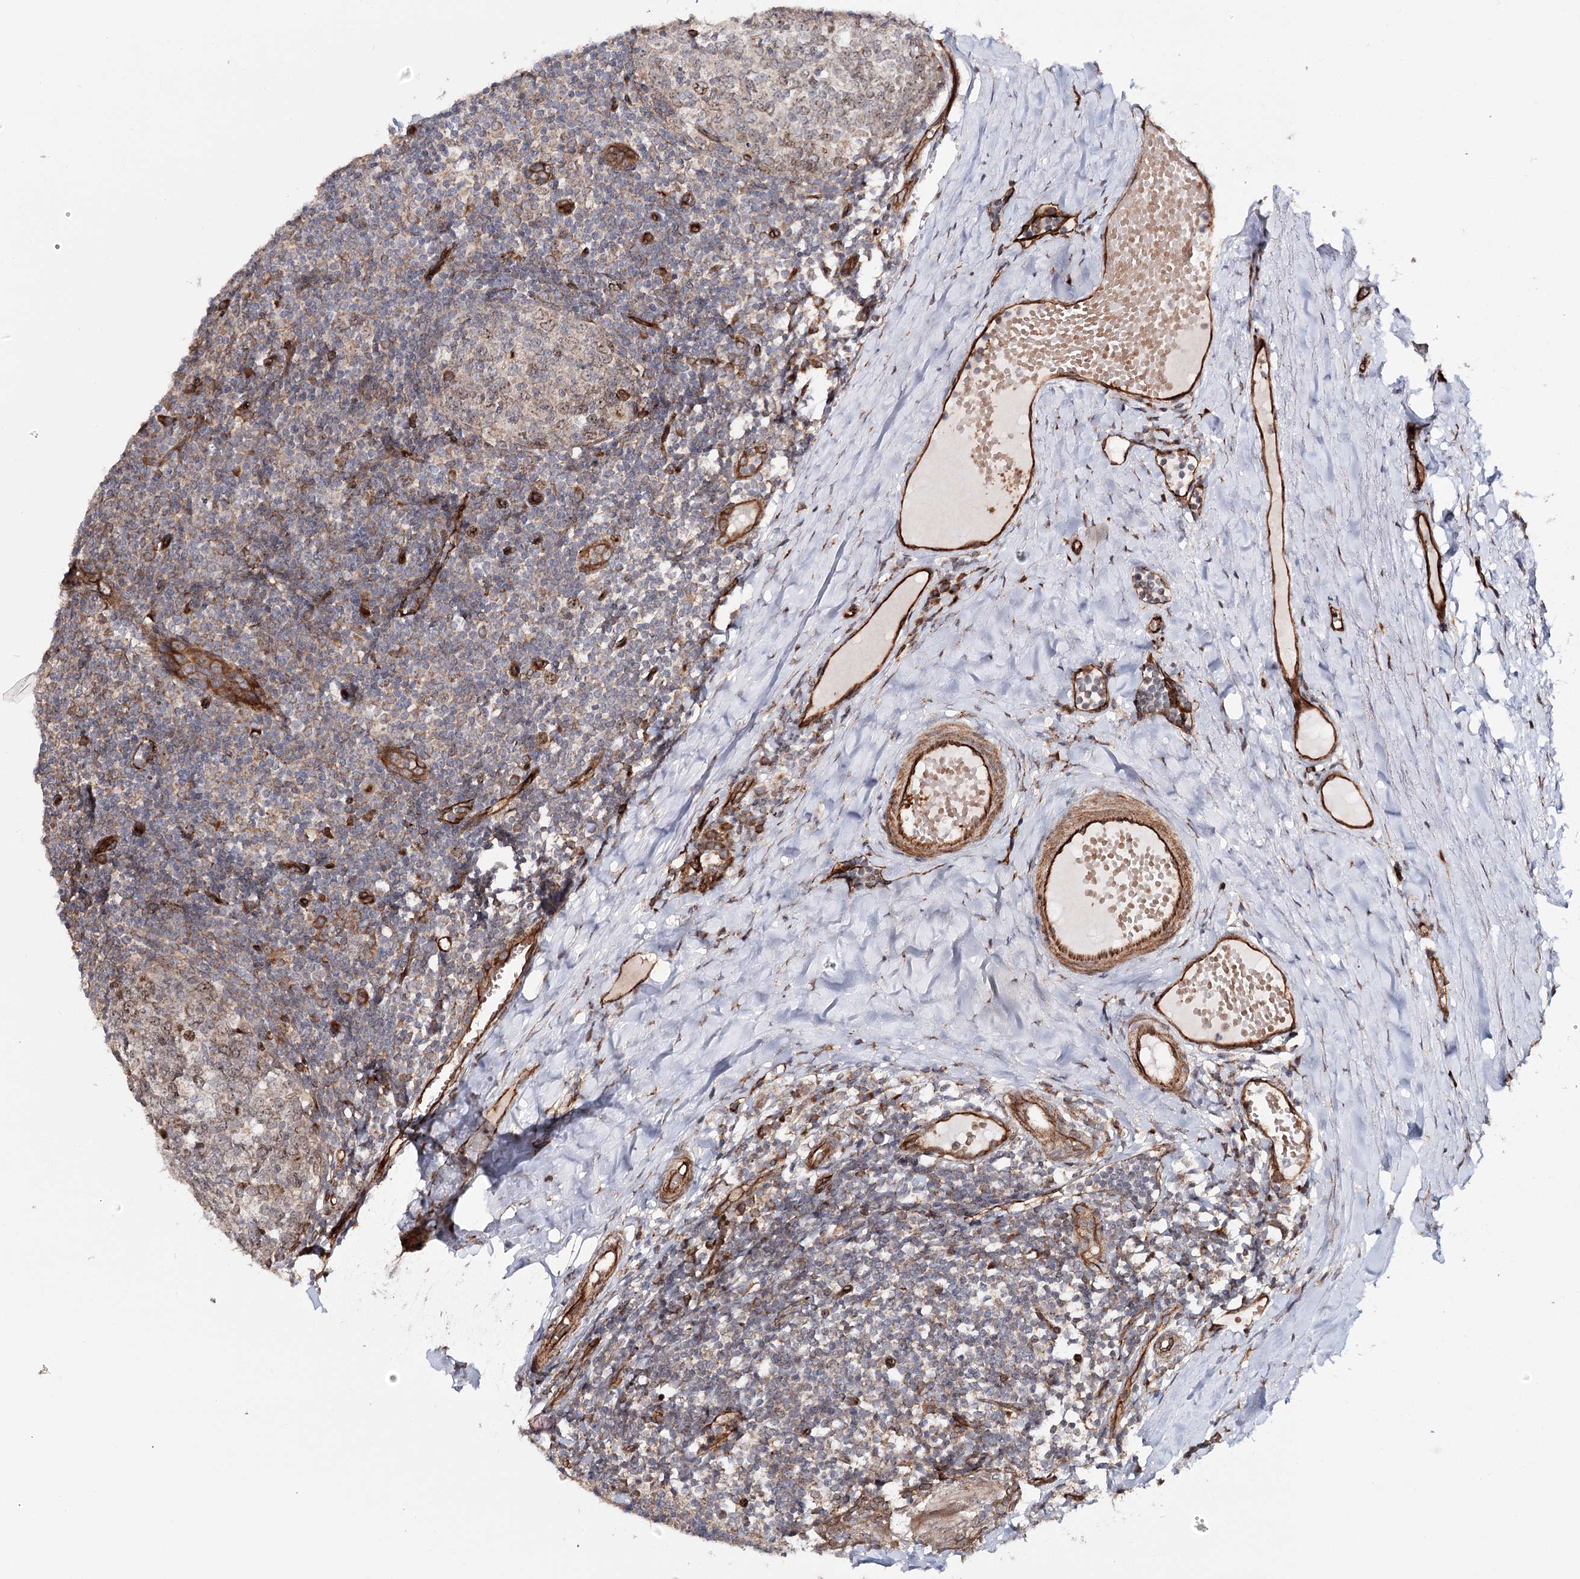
{"staining": {"intensity": "moderate", "quantity": "25%-75%", "location": "cytoplasmic/membranous"}, "tissue": "tonsil", "cell_type": "Germinal center cells", "image_type": "normal", "snomed": [{"axis": "morphology", "description": "Normal tissue, NOS"}, {"axis": "topography", "description": "Tonsil"}], "caption": "Immunohistochemistry (IHC) micrograph of normal tonsil: tonsil stained using immunohistochemistry (IHC) displays medium levels of moderate protein expression localized specifically in the cytoplasmic/membranous of germinal center cells, appearing as a cytoplasmic/membranous brown color.", "gene": "MKNK1", "patient": {"sex": "female", "age": 19}}